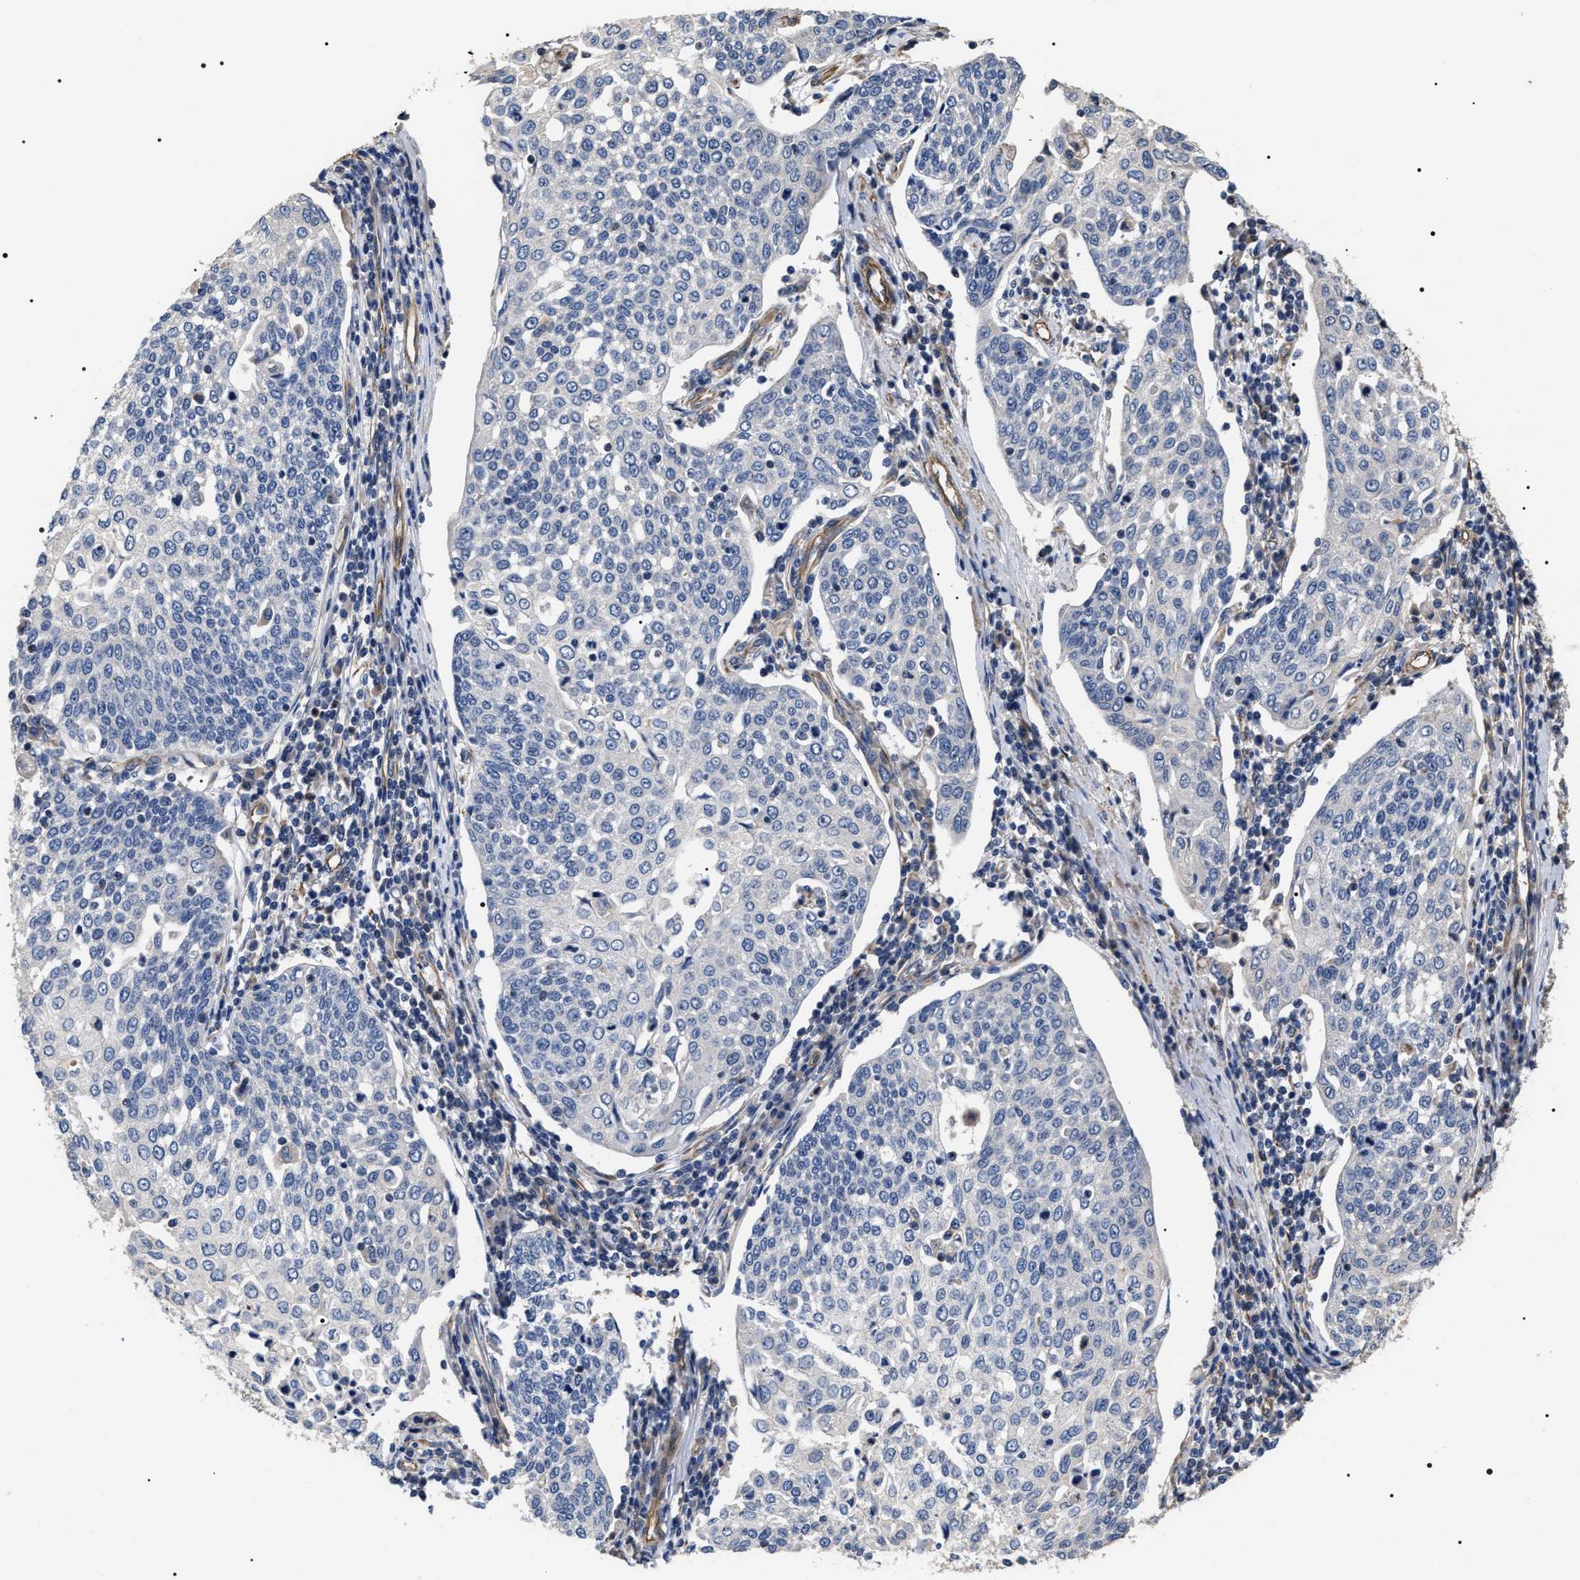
{"staining": {"intensity": "negative", "quantity": "none", "location": "none"}, "tissue": "cervical cancer", "cell_type": "Tumor cells", "image_type": "cancer", "snomed": [{"axis": "morphology", "description": "Squamous cell carcinoma, NOS"}, {"axis": "topography", "description": "Cervix"}], "caption": "Photomicrograph shows no protein staining in tumor cells of cervical squamous cell carcinoma tissue. The staining was performed using DAB to visualize the protein expression in brown, while the nuclei were stained in blue with hematoxylin (Magnification: 20x).", "gene": "TSPAN33", "patient": {"sex": "female", "age": 34}}